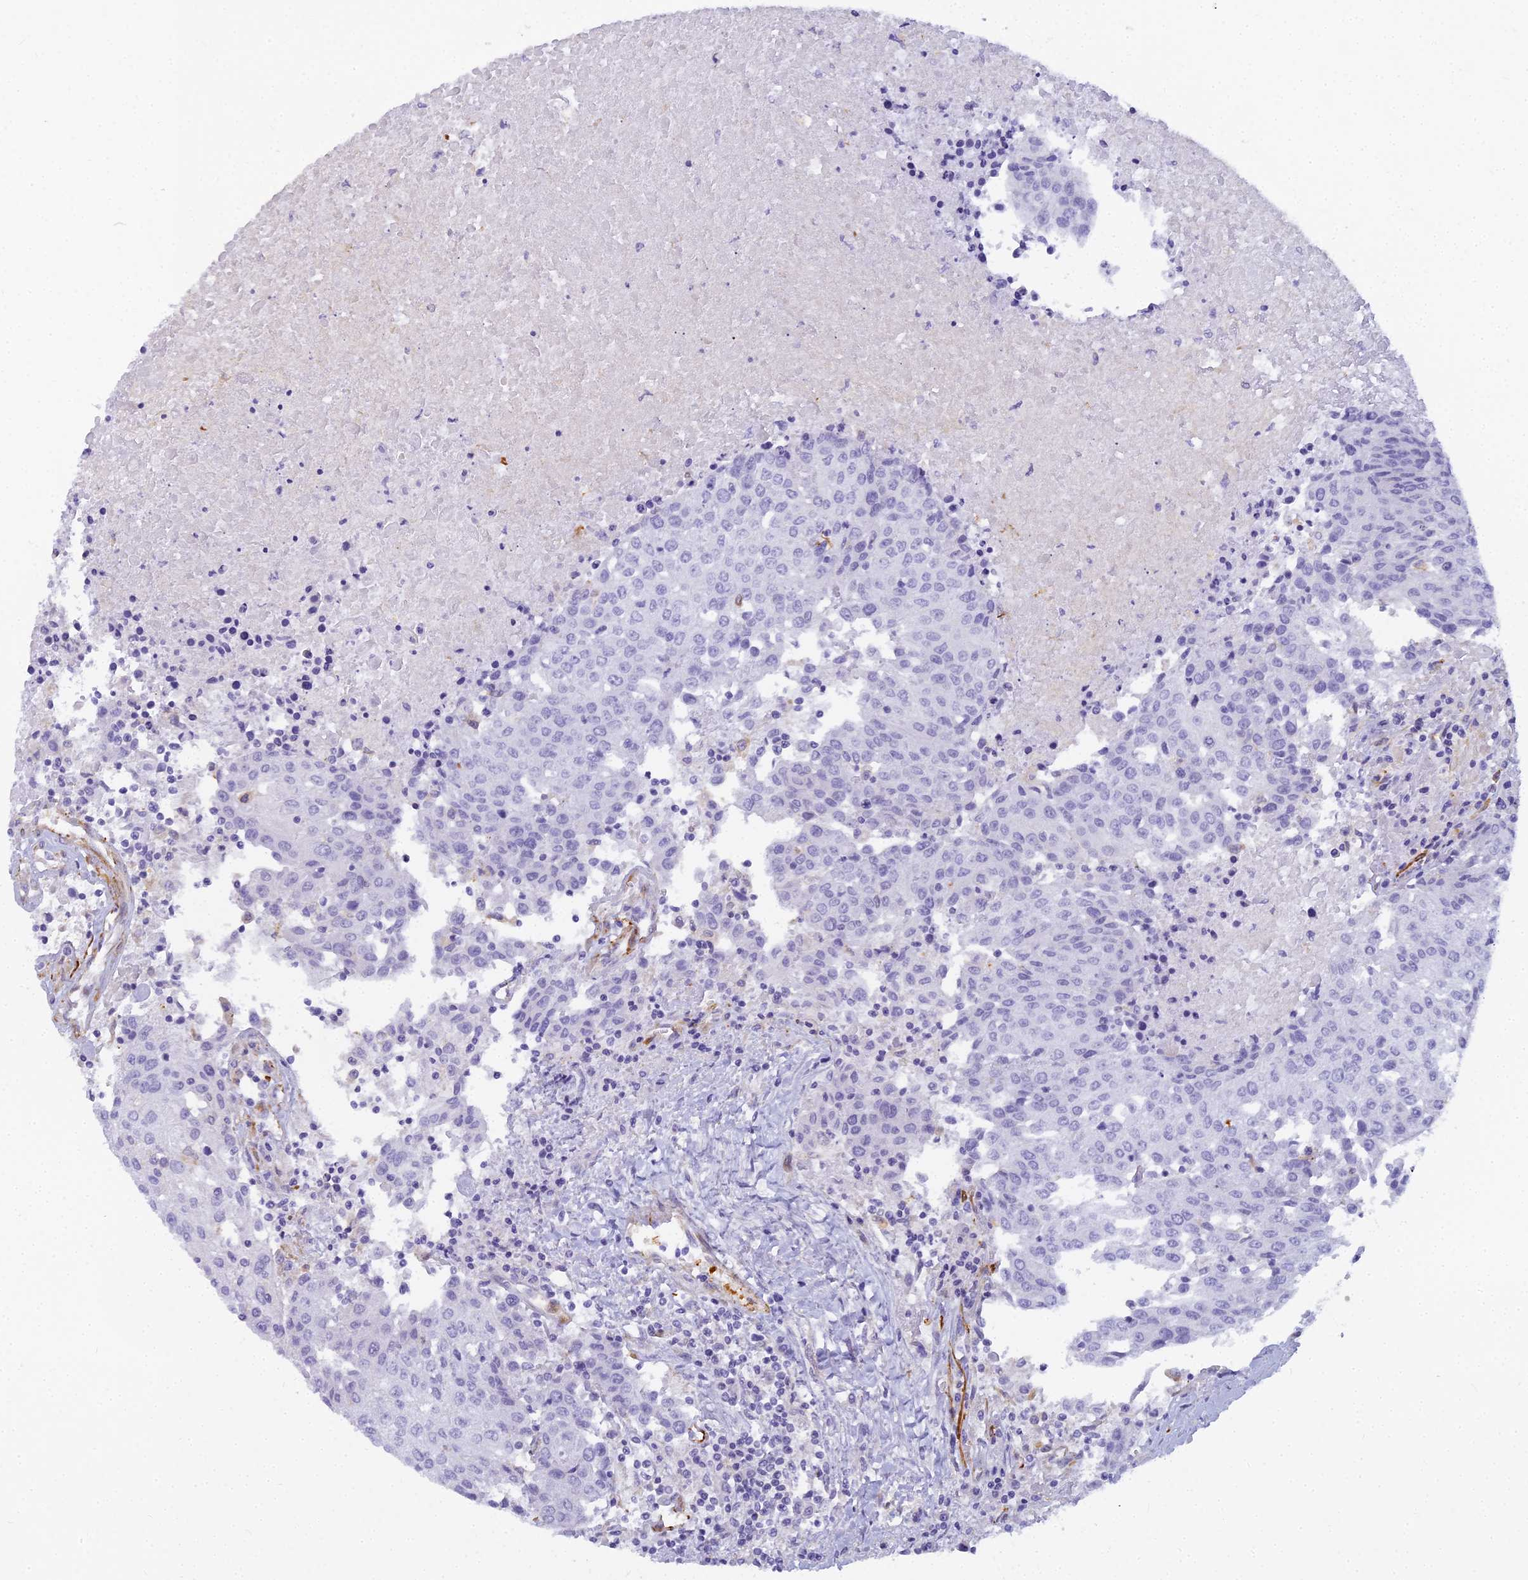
{"staining": {"intensity": "negative", "quantity": "none", "location": "none"}, "tissue": "urothelial cancer", "cell_type": "Tumor cells", "image_type": "cancer", "snomed": [{"axis": "morphology", "description": "Urothelial carcinoma, High grade"}, {"axis": "topography", "description": "Urinary bladder"}], "caption": "IHC photomicrograph of neoplastic tissue: urothelial cancer stained with DAB exhibits no significant protein expression in tumor cells. Brightfield microscopy of immunohistochemistry stained with DAB (3,3'-diaminobenzidine) (brown) and hematoxylin (blue), captured at high magnification.", "gene": "EVI2A", "patient": {"sex": "female", "age": 85}}